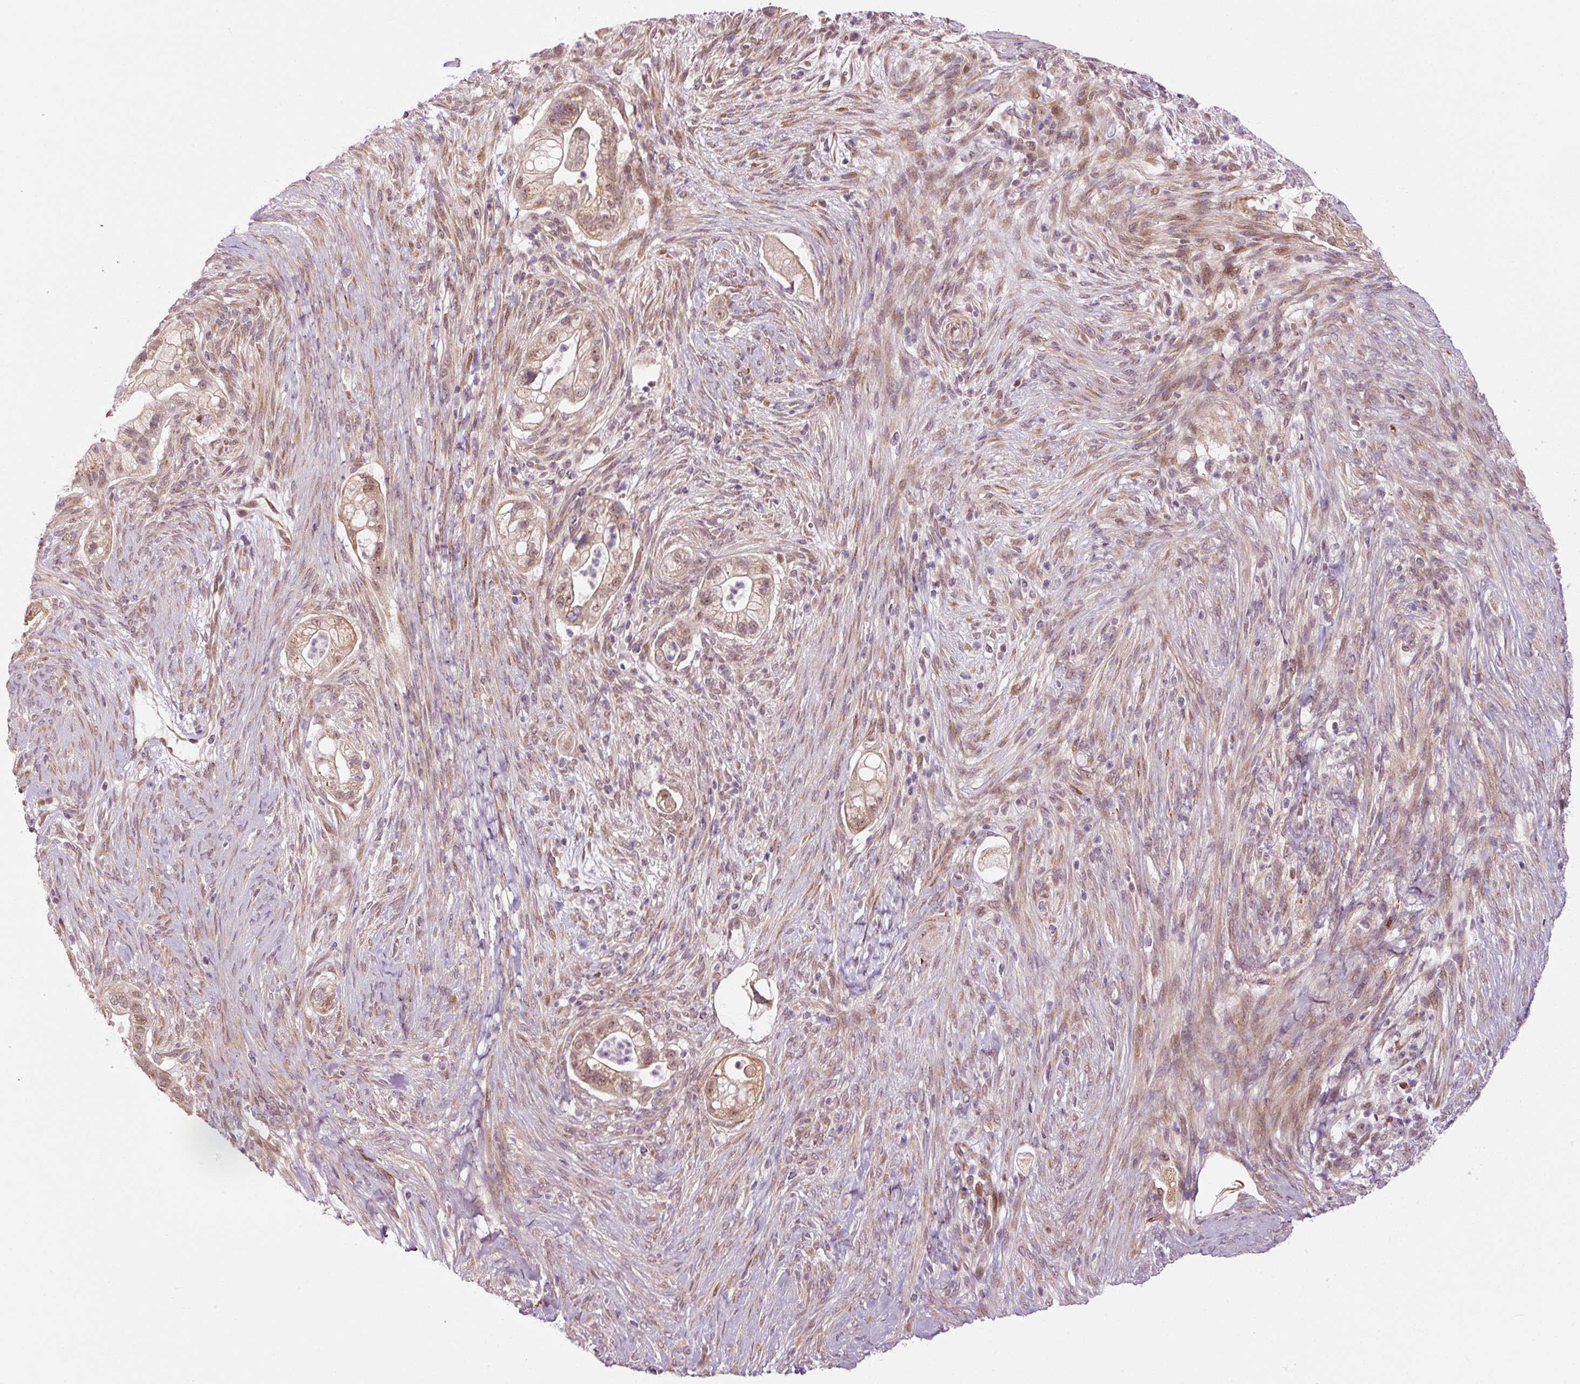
{"staining": {"intensity": "weak", "quantity": ">75%", "location": "cytoplasmic/membranous,nuclear"}, "tissue": "pancreatic cancer", "cell_type": "Tumor cells", "image_type": "cancer", "snomed": [{"axis": "morphology", "description": "Adenocarcinoma, NOS"}, {"axis": "topography", "description": "Pancreas"}], "caption": "This is an image of immunohistochemistry (IHC) staining of pancreatic cancer (adenocarcinoma), which shows weak positivity in the cytoplasmic/membranous and nuclear of tumor cells.", "gene": "ANKRD20A1", "patient": {"sex": "male", "age": 44}}